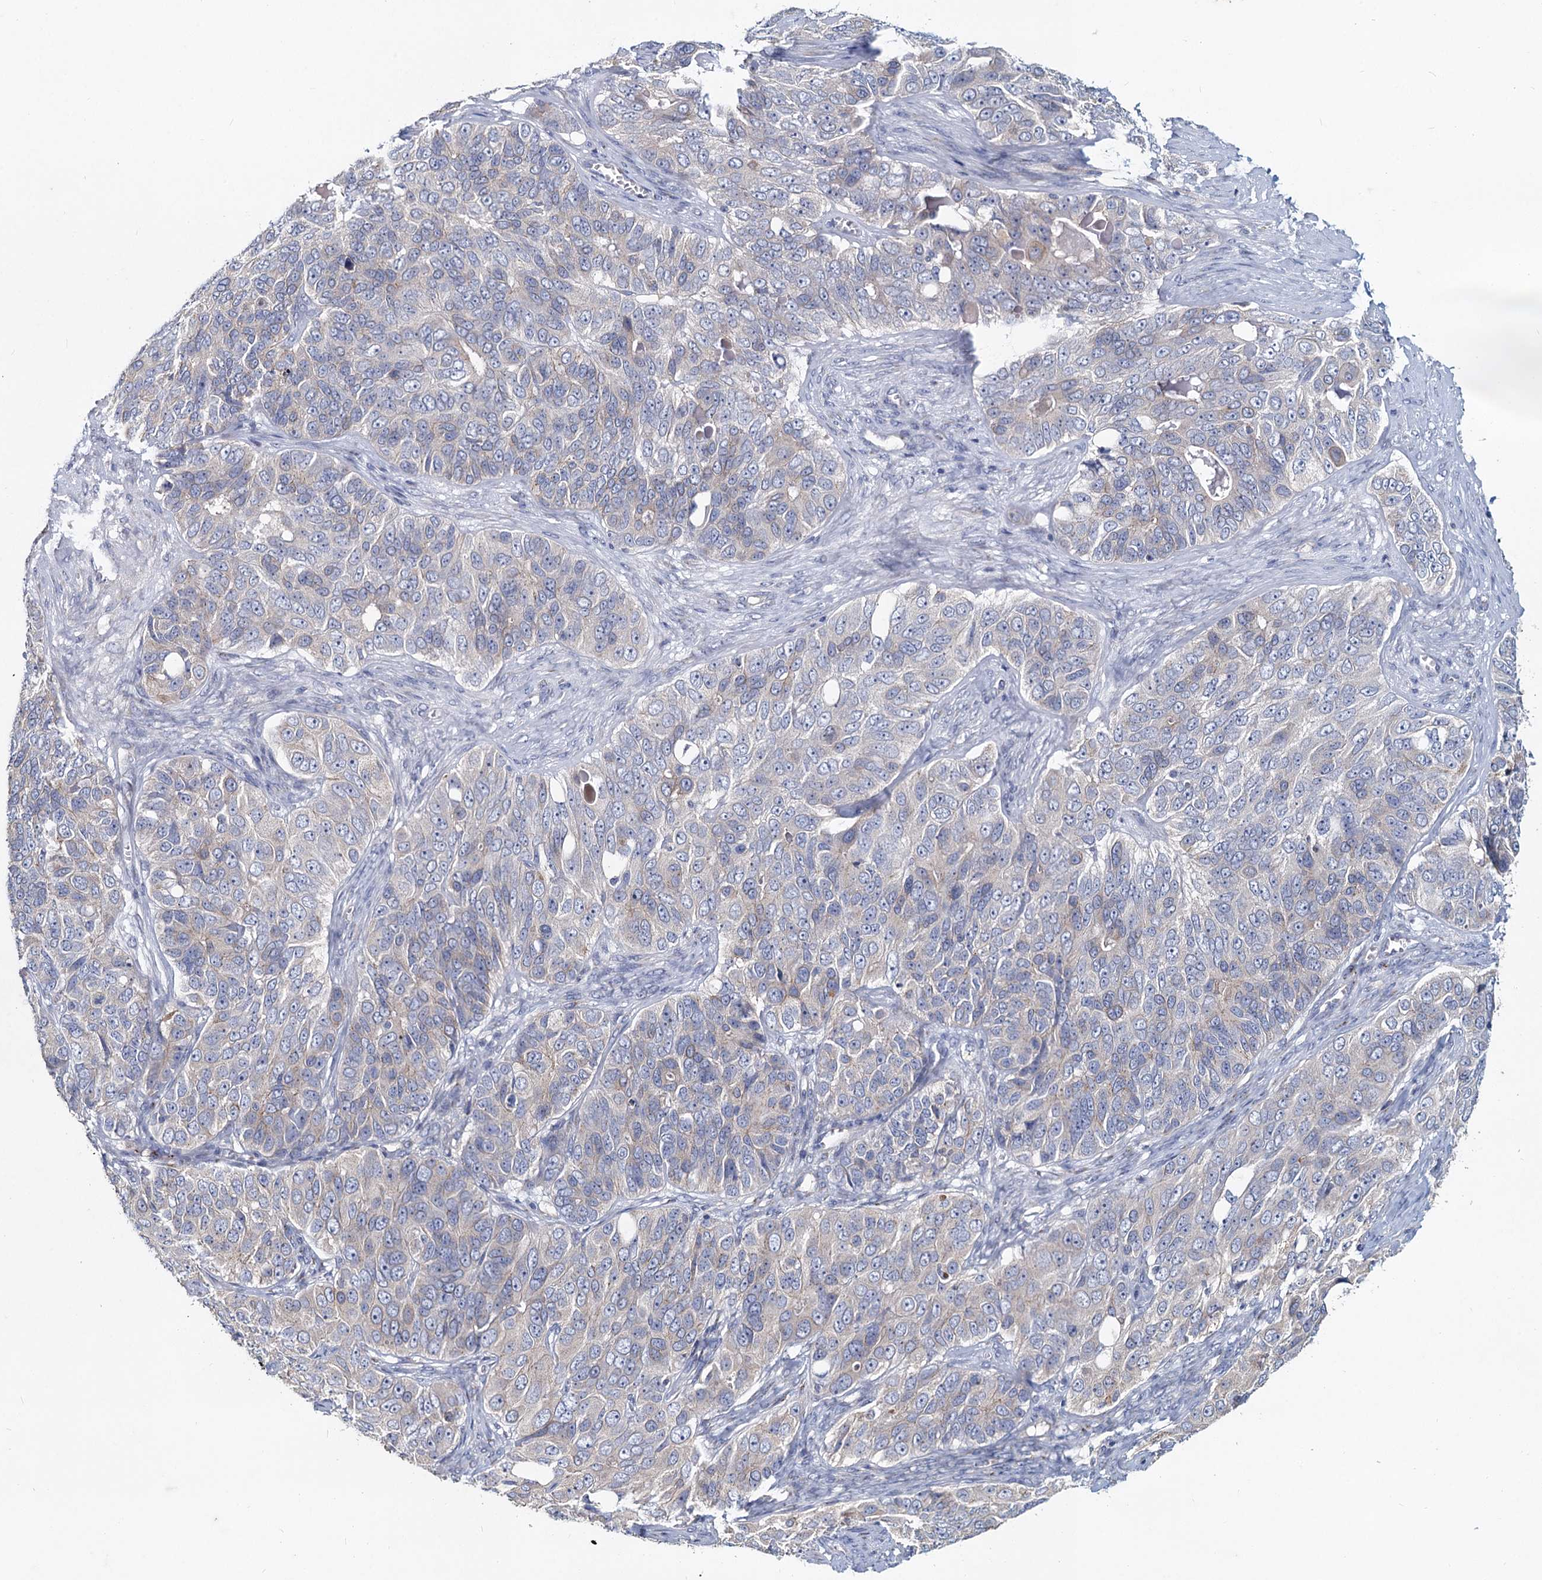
{"staining": {"intensity": "negative", "quantity": "none", "location": "none"}, "tissue": "ovarian cancer", "cell_type": "Tumor cells", "image_type": "cancer", "snomed": [{"axis": "morphology", "description": "Carcinoma, endometroid"}, {"axis": "topography", "description": "Ovary"}], "caption": "The histopathology image displays no staining of tumor cells in ovarian cancer. (DAB (3,3'-diaminobenzidine) IHC with hematoxylin counter stain).", "gene": "TMX2", "patient": {"sex": "female", "age": 51}}